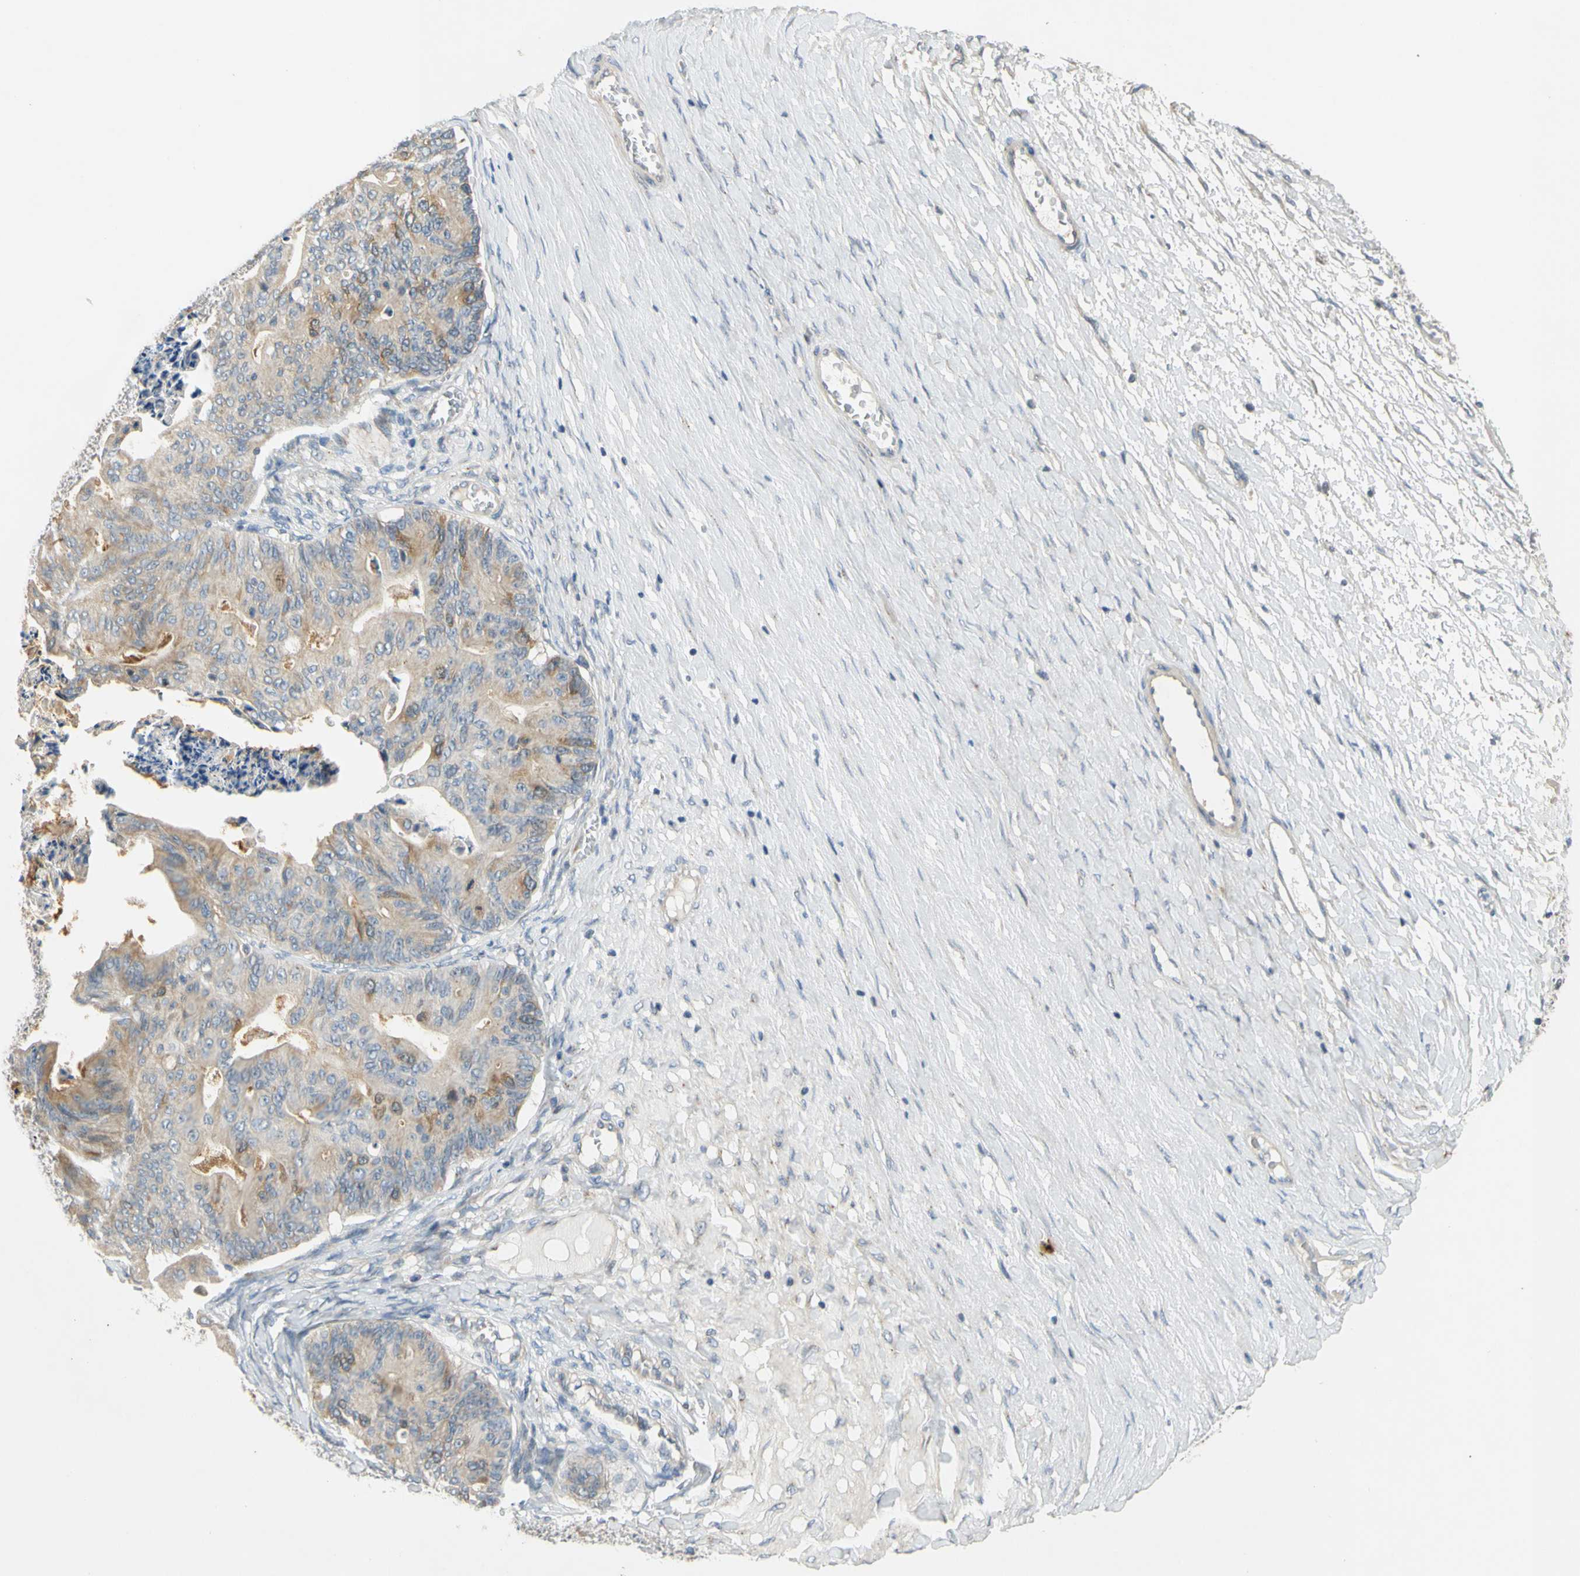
{"staining": {"intensity": "moderate", "quantity": "25%-75%", "location": "cytoplasmic/membranous"}, "tissue": "ovarian cancer", "cell_type": "Tumor cells", "image_type": "cancer", "snomed": [{"axis": "morphology", "description": "Cystadenocarcinoma, mucinous, NOS"}, {"axis": "topography", "description": "Ovary"}], "caption": "Tumor cells display medium levels of moderate cytoplasmic/membranous staining in about 25%-75% of cells in ovarian cancer. The staining is performed using DAB brown chromogen to label protein expression. The nuclei are counter-stained blue using hematoxylin.", "gene": "CCNB2", "patient": {"sex": "female", "age": 37}}